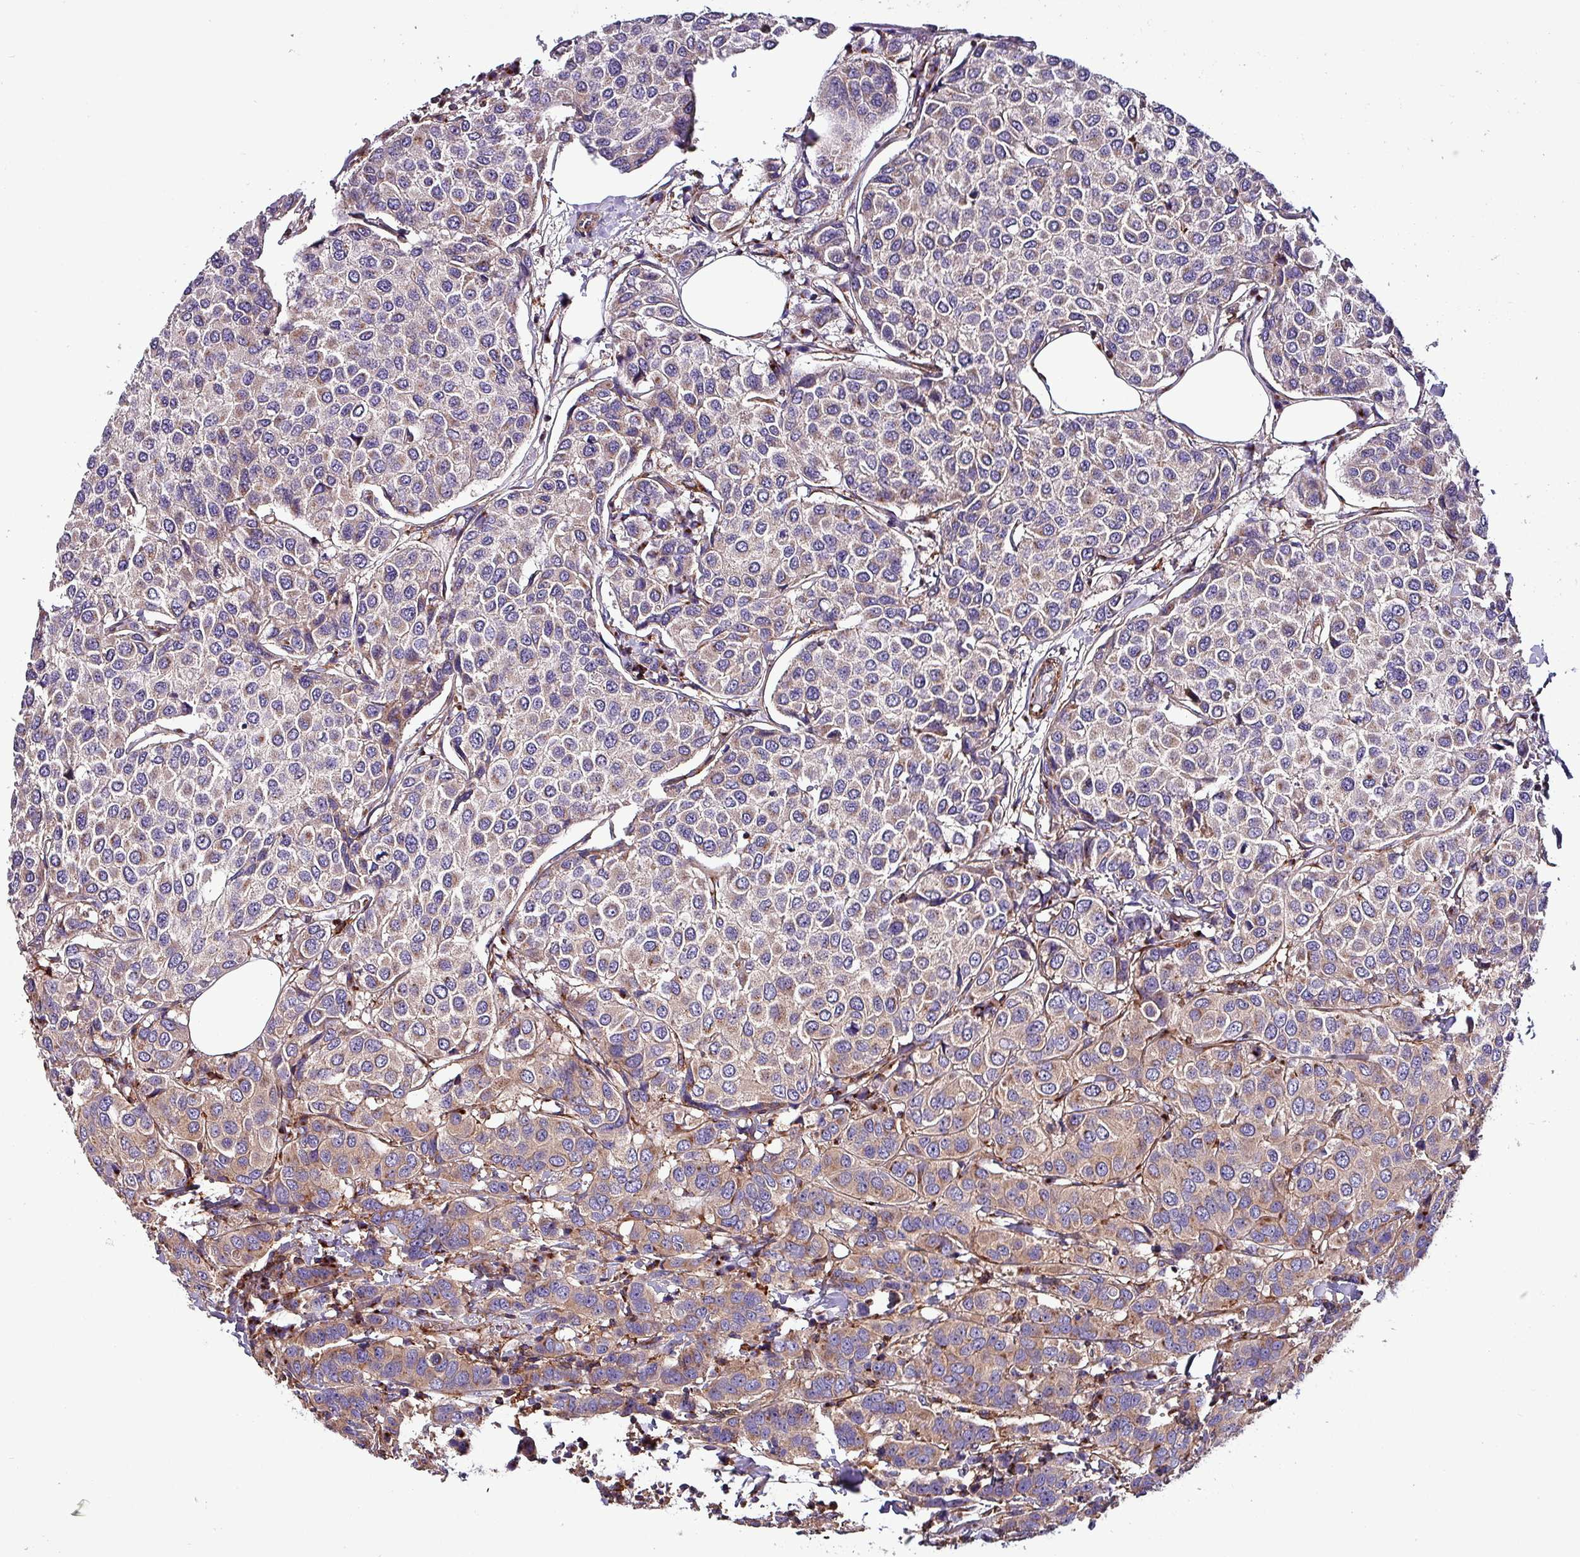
{"staining": {"intensity": "negative", "quantity": "none", "location": "none"}, "tissue": "breast cancer", "cell_type": "Tumor cells", "image_type": "cancer", "snomed": [{"axis": "morphology", "description": "Duct carcinoma"}, {"axis": "topography", "description": "Breast"}], "caption": "Histopathology image shows no significant protein positivity in tumor cells of breast cancer (infiltrating ductal carcinoma).", "gene": "VAMP4", "patient": {"sex": "female", "age": 55}}